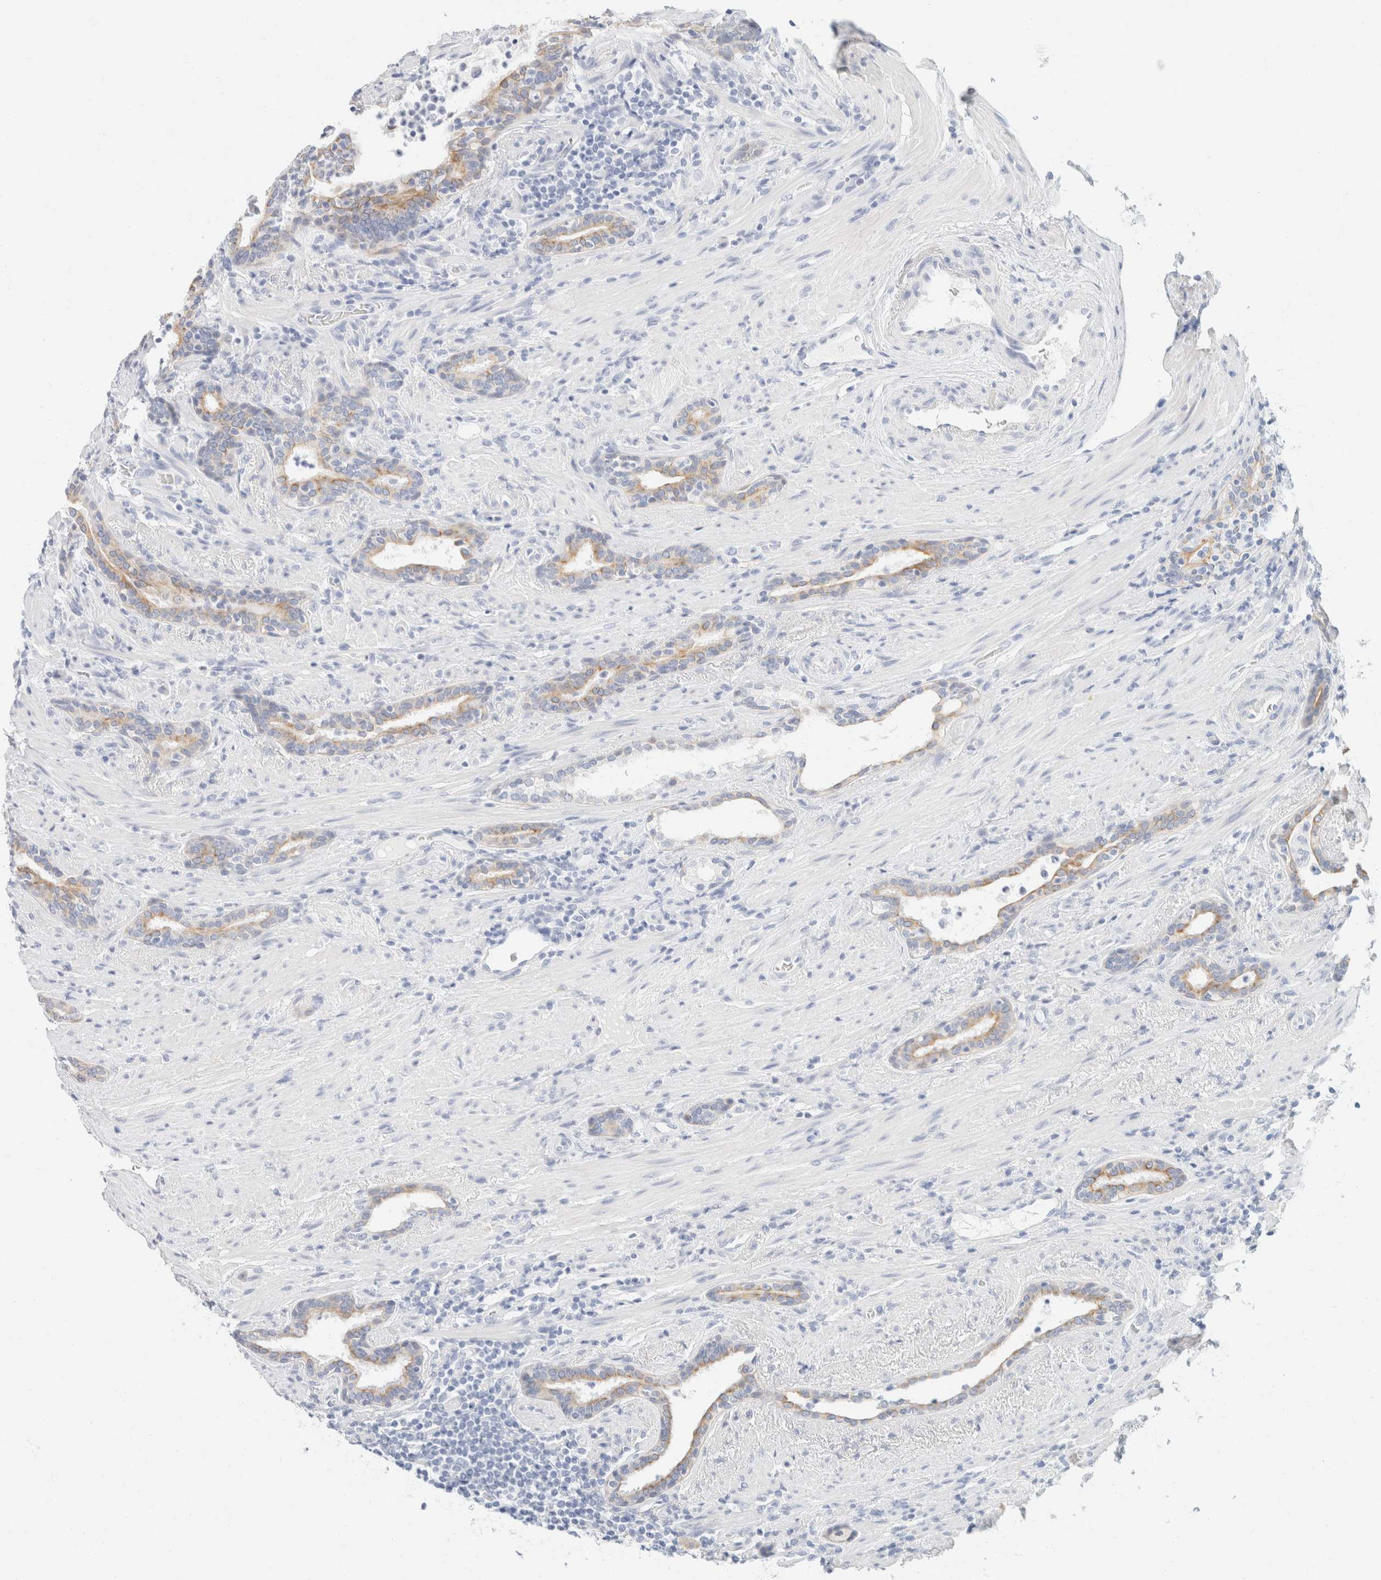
{"staining": {"intensity": "moderate", "quantity": ">75%", "location": "cytoplasmic/membranous"}, "tissue": "prostate cancer", "cell_type": "Tumor cells", "image_type": "cancer", "snomed": [{"axis": "morphology", "description": "Adenocarcinoma, High grade"}, {"axis": "topography", "description": "Prostate"}], "caption": "Moderate cytoplasmic/membranous protein positivity is present in about >75% of tumor cells in prostate cancer.", "gene": "KRT20", "patient": {"sex": "male", "age": 71}}